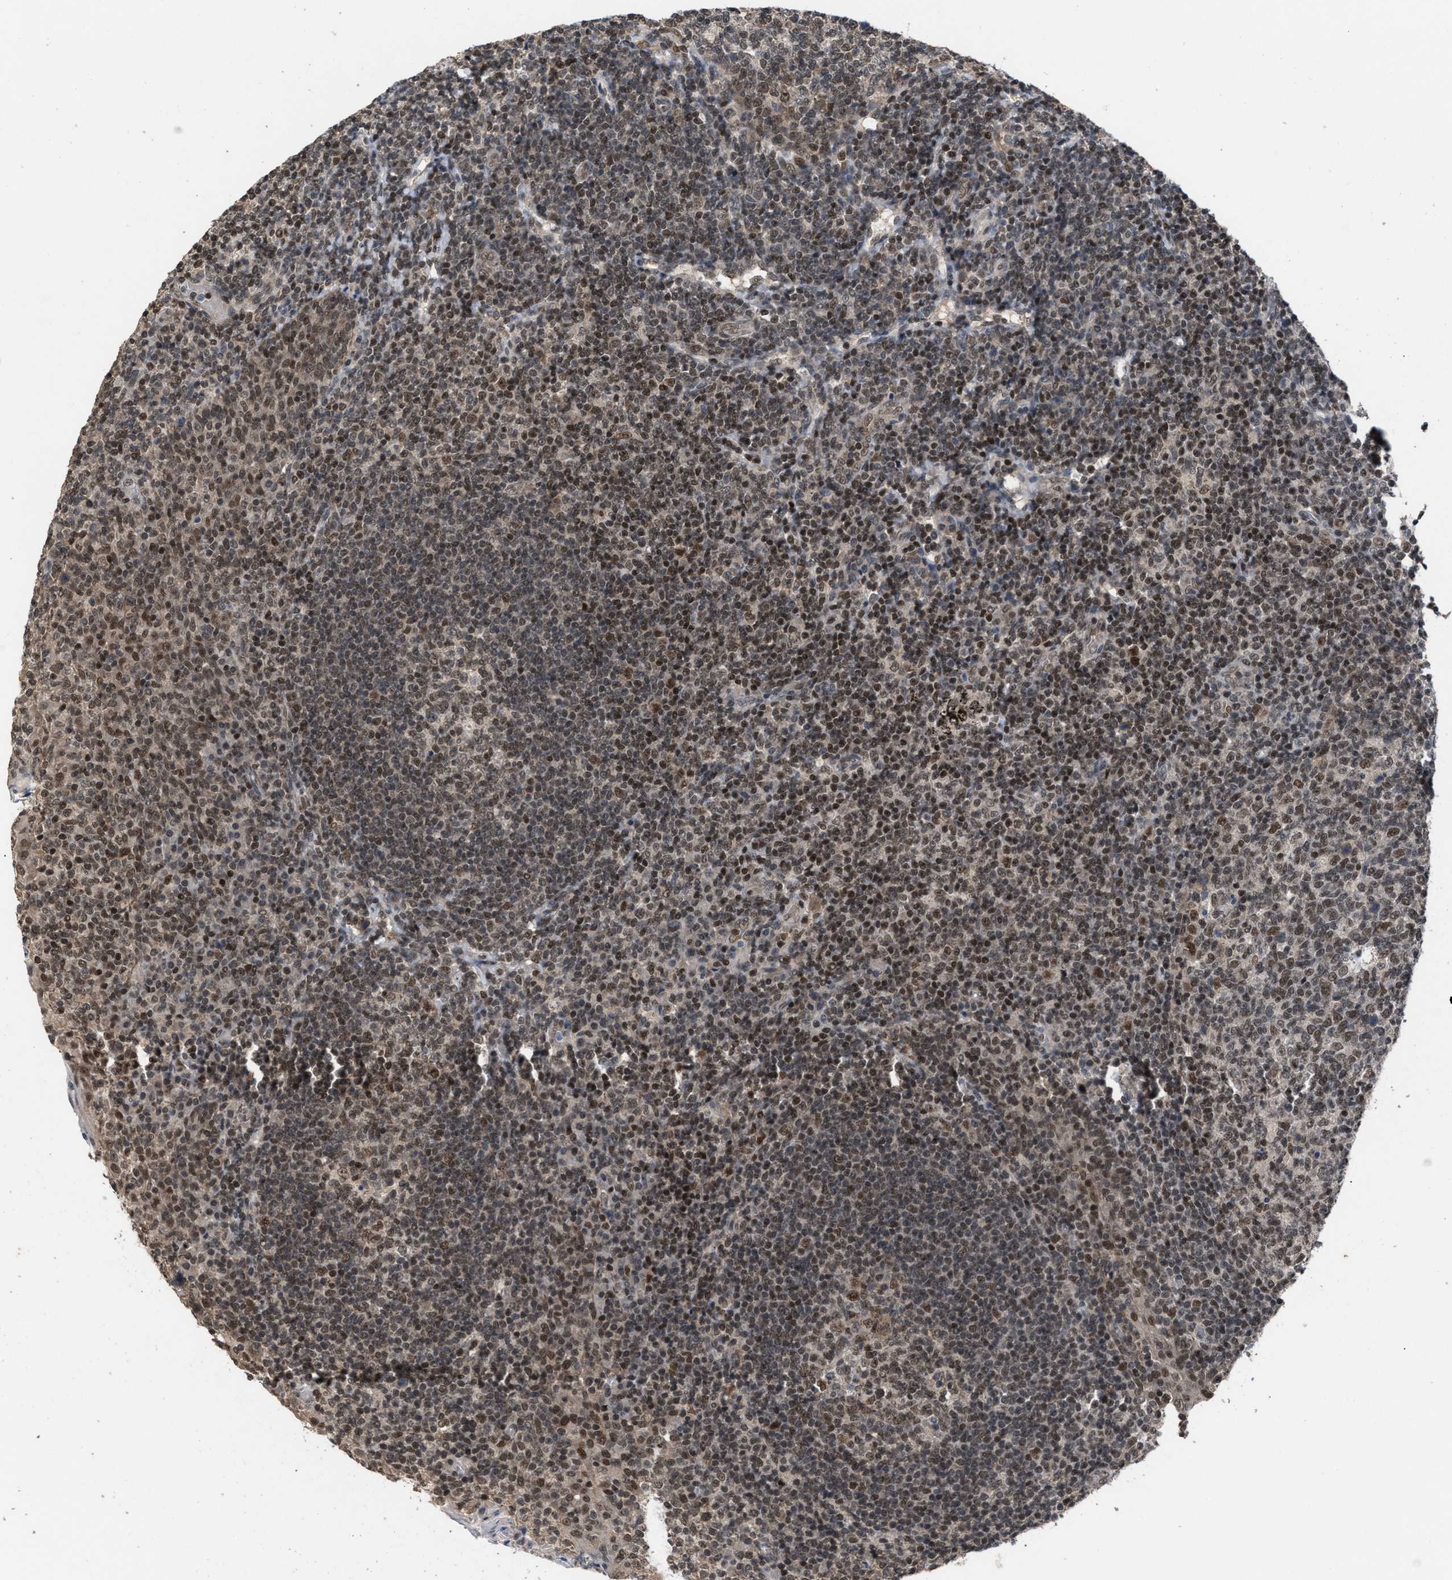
{"staining": {"intensity": "moderate", "quantity": ">75%", "location": "nuclear"}, "tissue": "tonsil", "cell_type": "Germinal center cells", "image_type": "normal", "snomed": [{"axis": "morphology", "description": "Normal tissue, NOS"}, {"axis": "topography", "description": "Tonsil"}], "caption": "The immunohistochemical stain shows moderate nuclear staining in germinal center cells of unremarkable tonsil. (brown staining indicates protein expression, while blue staining denotes nuclei).", "gene": "C9orf78", "patient": {"sex": "female", "age": 19}}